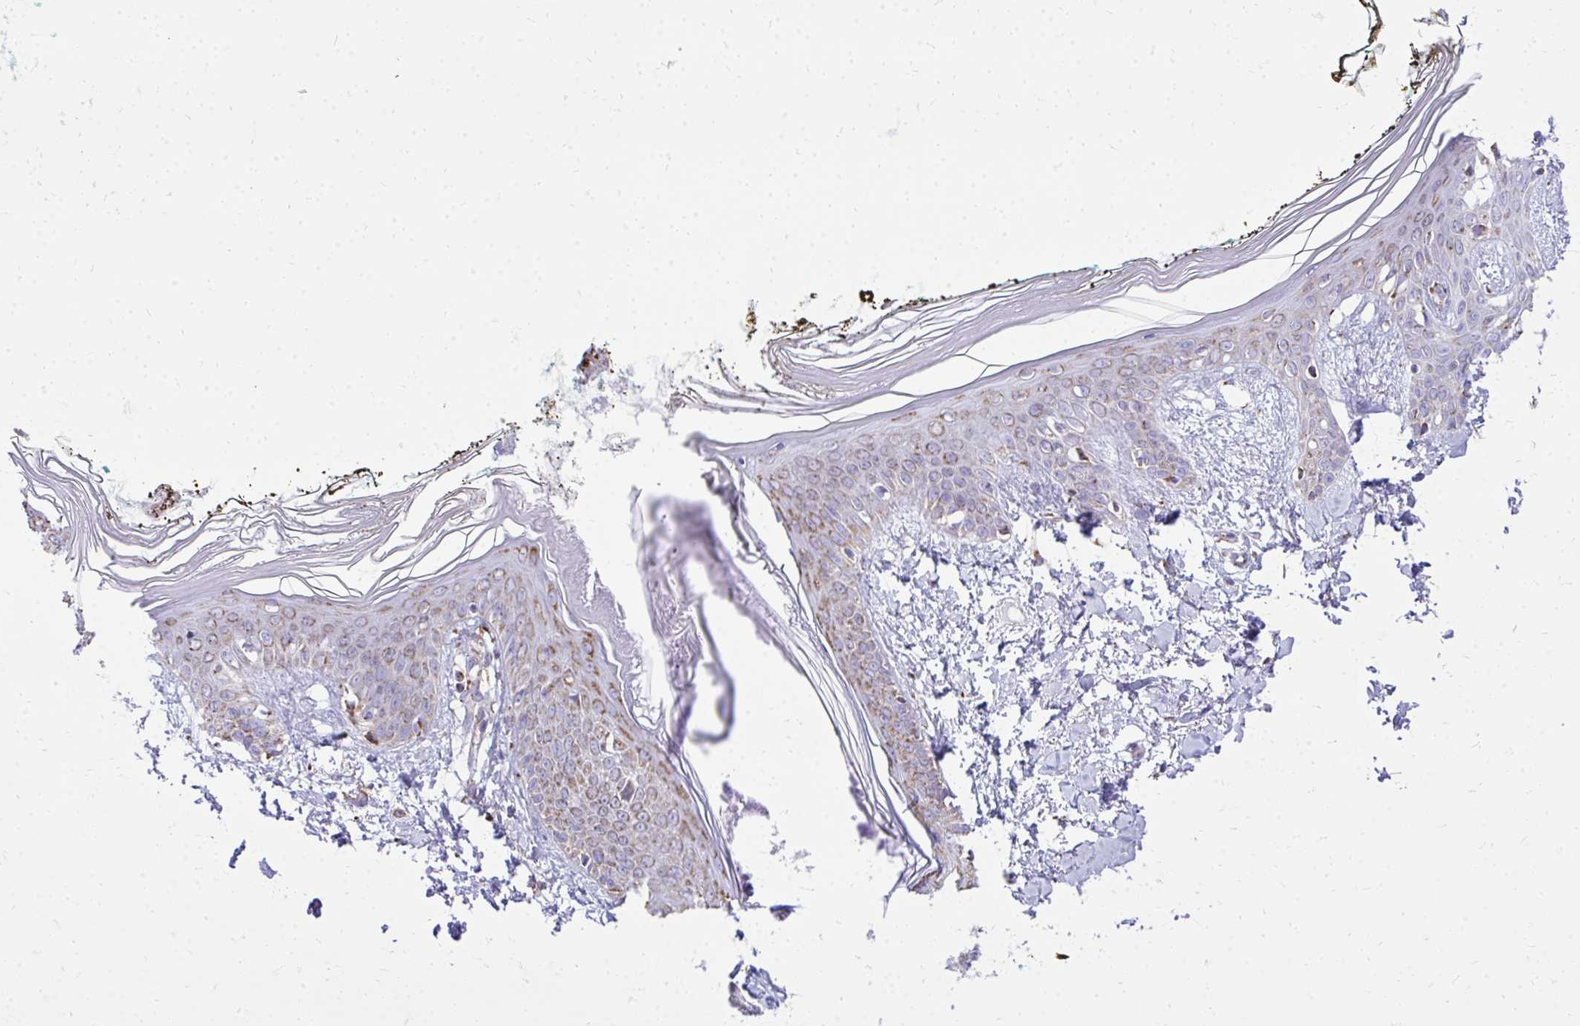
{"staining": {"intensity": "negative", "quantity": "none", "location": "none"}, "tissue": "skin", "cell_type": "Fibroblasts", "image_type": "normal", "snomed": [{"axis": "morphology", "description": "Normal tissue, NOS"}, {"axis": "topography", "description": "Skin"}], "caption": "The histopathology image displays no staining of fibroblasts in unremarkable skin. Nuclei are stained in blue.", "gene": "MPZL2", "patient": {"sex": "female", "age": 34}}